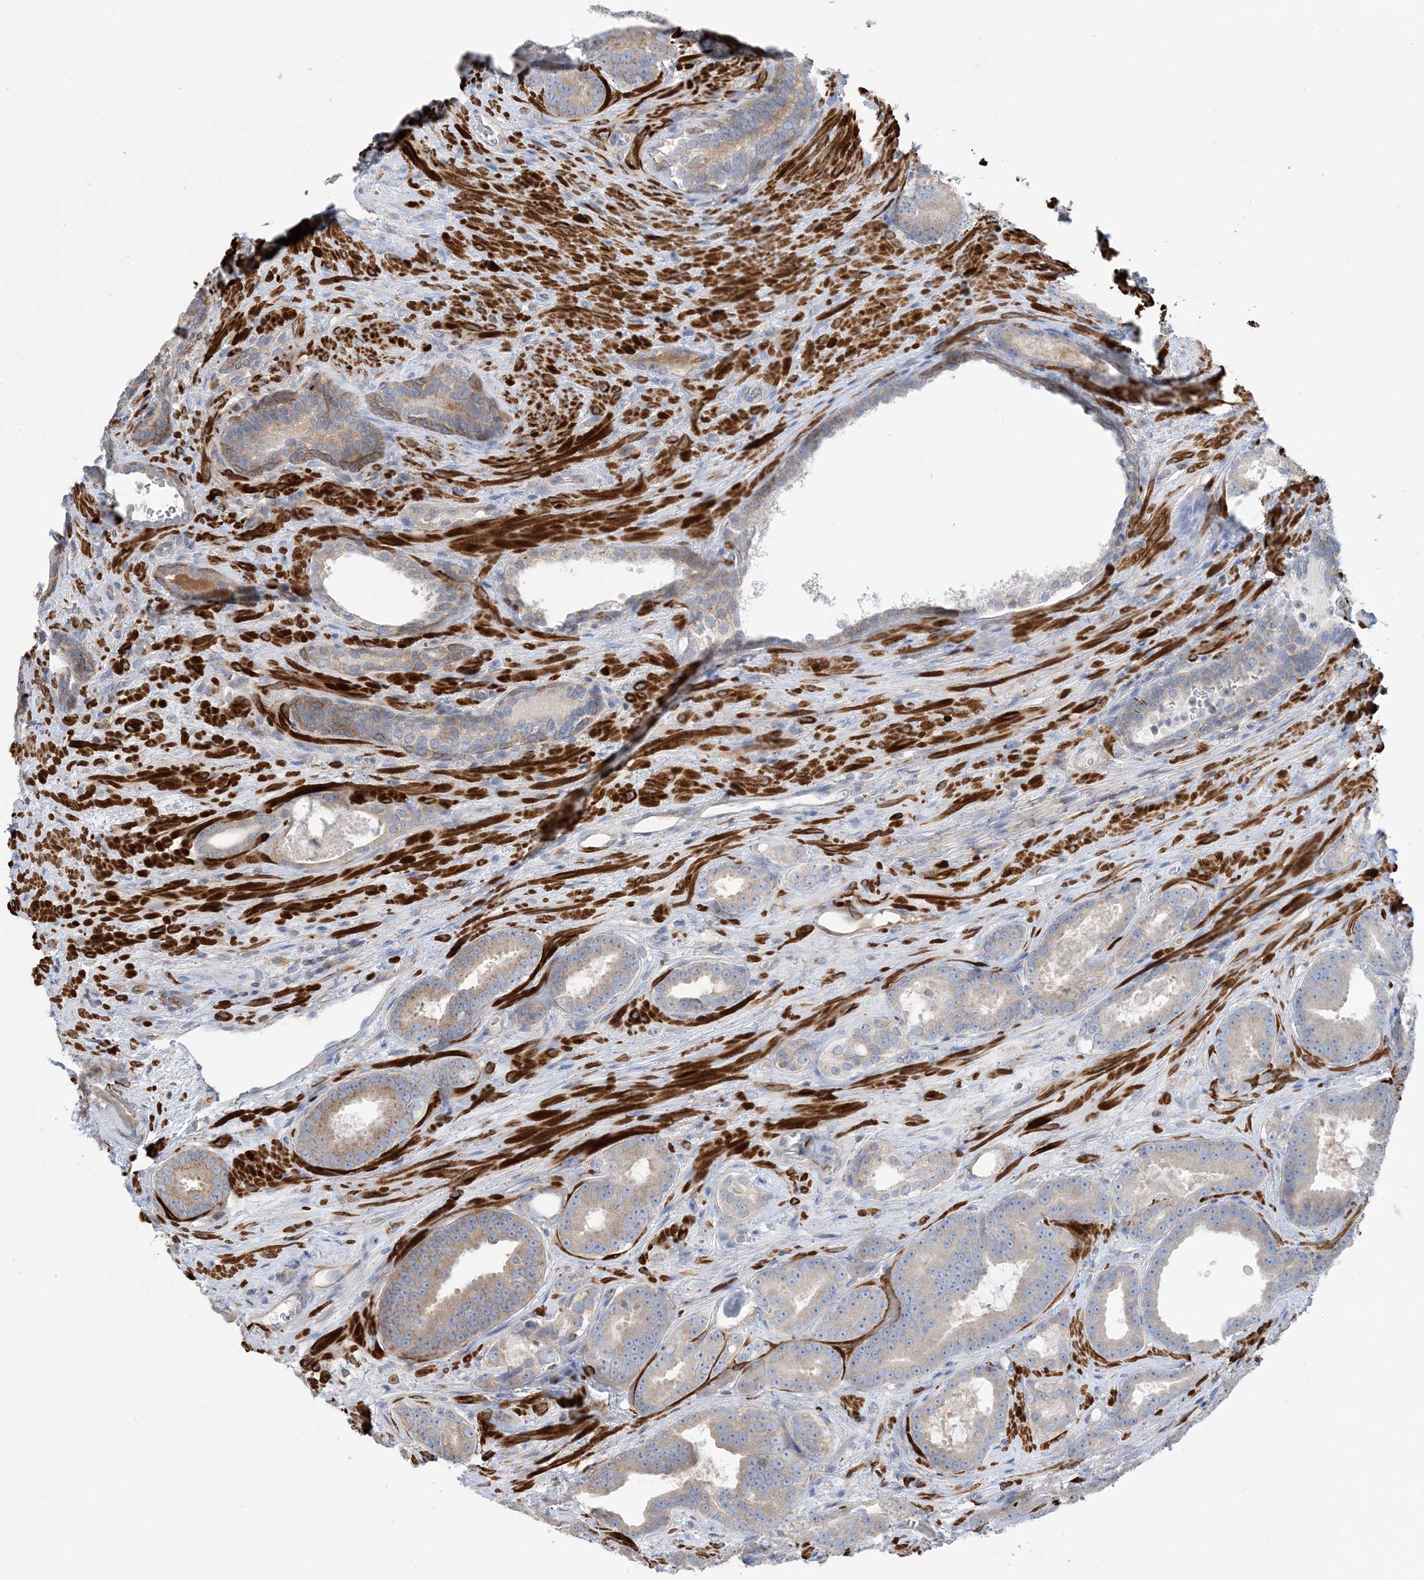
{"staining": {"intensity": "weak", "quantity": "25%-75%", "location": "cytoplasmic/membranous"}, "tissue": "prostate cancer", "cell_type": "Tumor cells", "image_type": "cancer", "snomed": [{"axis": "morphology", "description": "Adenocarcinoma, High grade"}, {"axis": "topography", "description": "Prostate"}], "caption": "Immunohistochemistry (DAB (3,3'-diaminobenzidine)) staining of prostate cancer (adenocarcinoma (high-grade)) demonstrates weak cytoplasmic/membranous protein expression in about 25%-75% of tumor cells.", "gene": "CALHM5", "patient": {"sex": "male", "age": 66}}